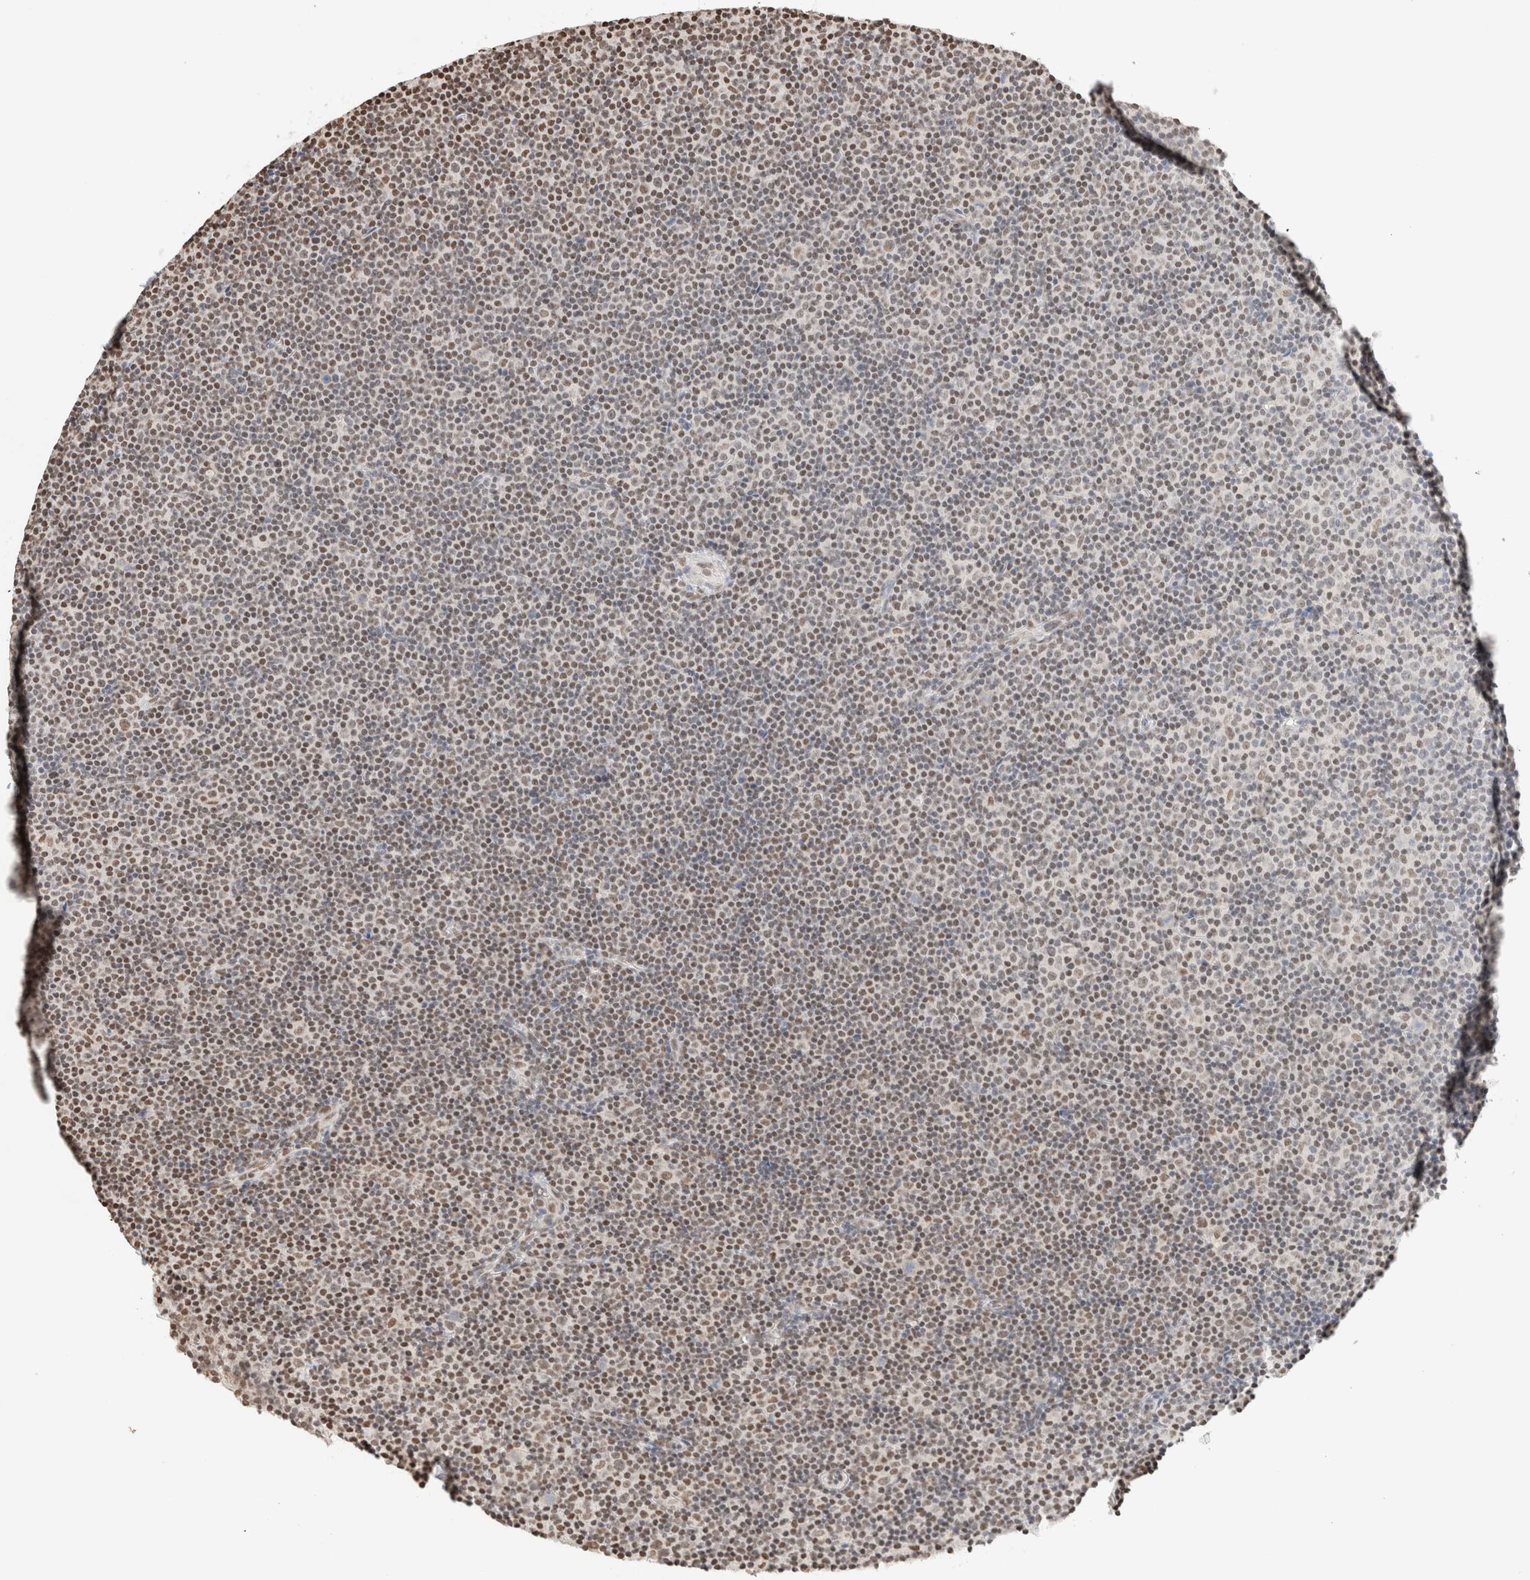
{"staining": {"intensity": "moderate", "quantity": ">75%", "location": "nuclear"}, "tissue": "lymphoma", "cell_type": "Tumor cells", "image_type": "cancer", "snomed": [{"axis": "morphology", "description": "Malignant lymphoma, non-Hodgkin's type, Low grade"}, {"axis": "topography", "description": "Lymph node"}], "caption": "High-magnification brightfield microscopy of lymphoma stained with DAB (brown) and counterstained with hematoxylin (blue). tumor cells exhibit moderate nuclear expression is present in approximately>75% of cells.", "gene": "SUPT3H", "patient": {"sex": "female", "age": 67}}